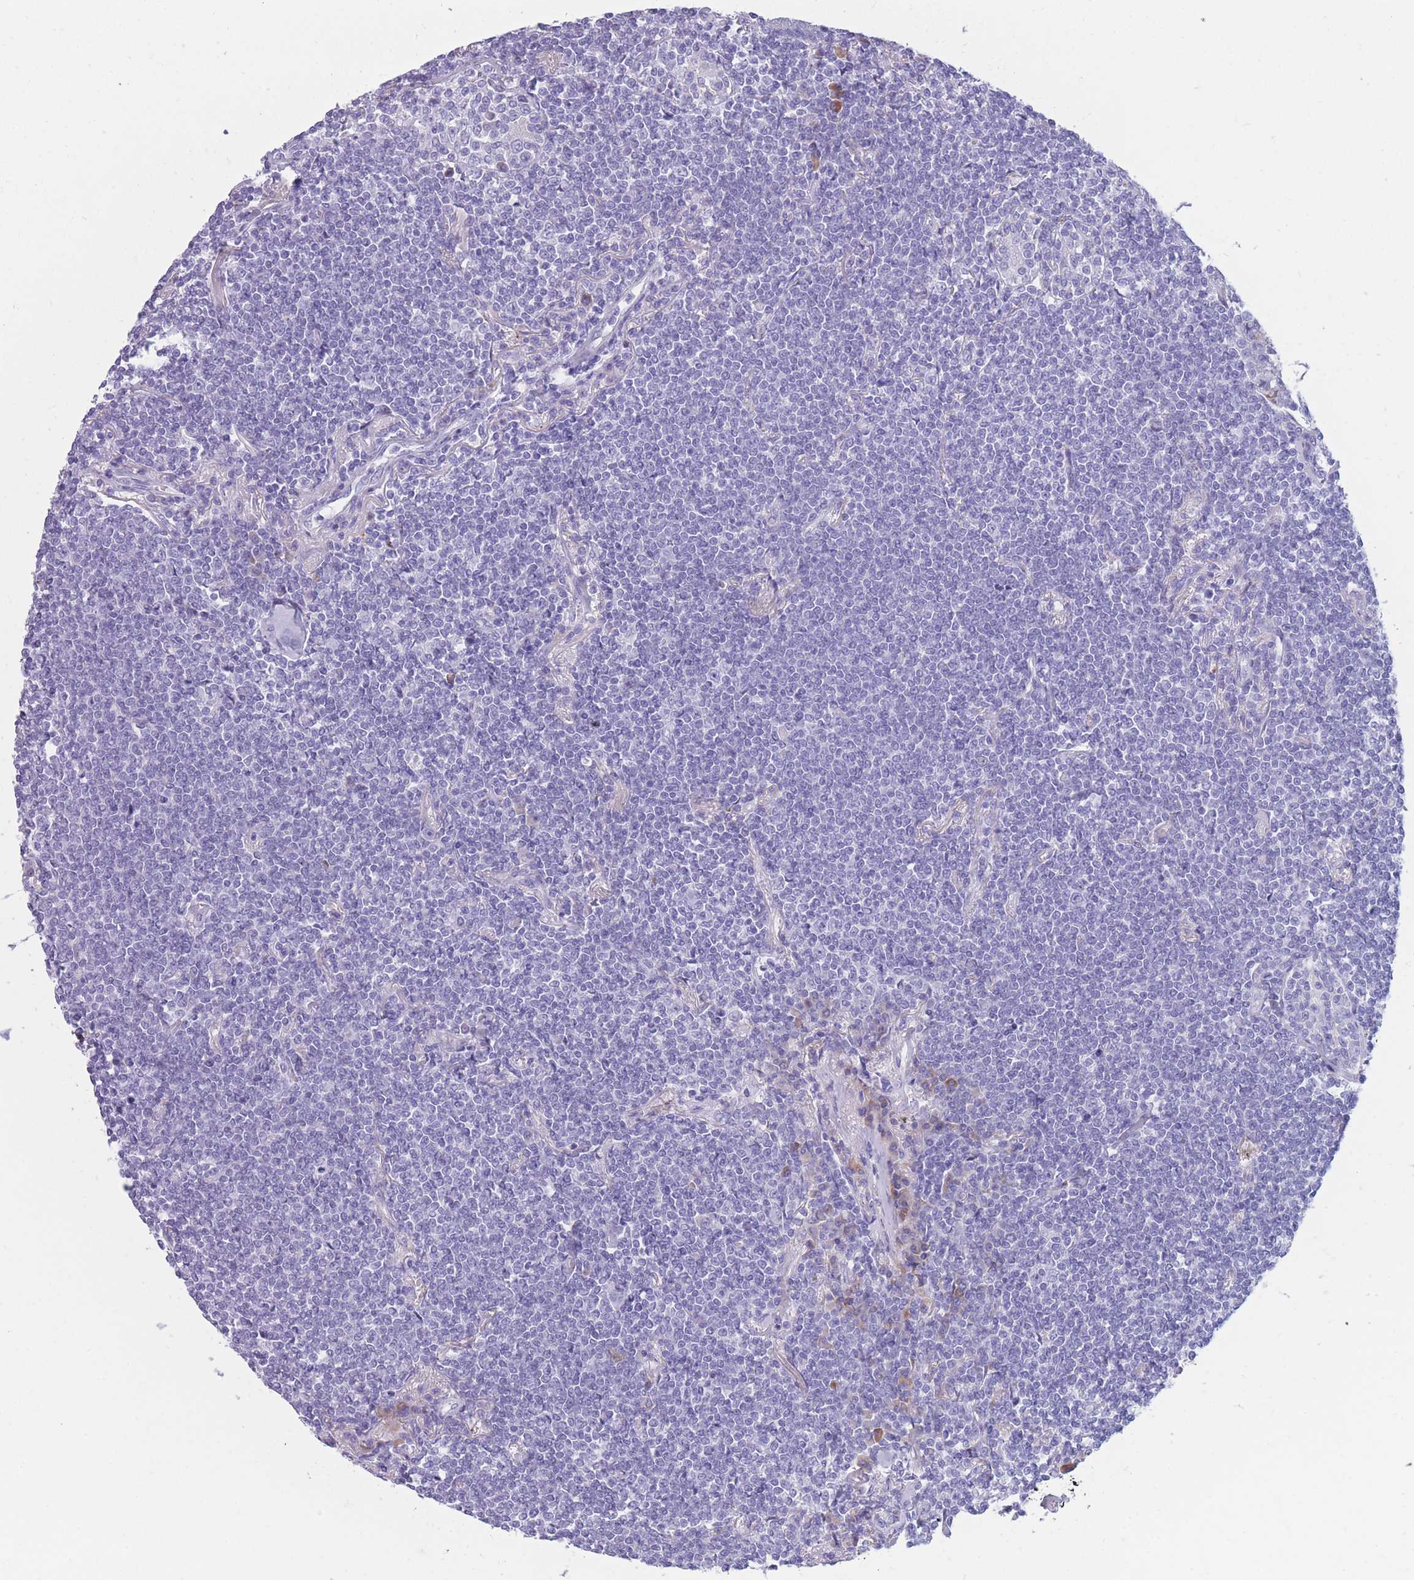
{"staining": {"intensity": "negative", "quantity": "none", "location": "none"}, "tissue": "lymphoma", "cell_type": "Tumor cells", "image_type": "cancer", "snomed": [{"axis": "morphology", "description": "Malignant lymphoma, non-Hodgkin's type, Low grade"}, {"axis": "topography", "description": "Lung"}], "caption": "Tumor cells are negative for protein expression in human malignant lymphoma, non-Hodgkin's type (low-grade).", "gene": "COL27A1", "patient": {"sex": "female", "age": 71}}